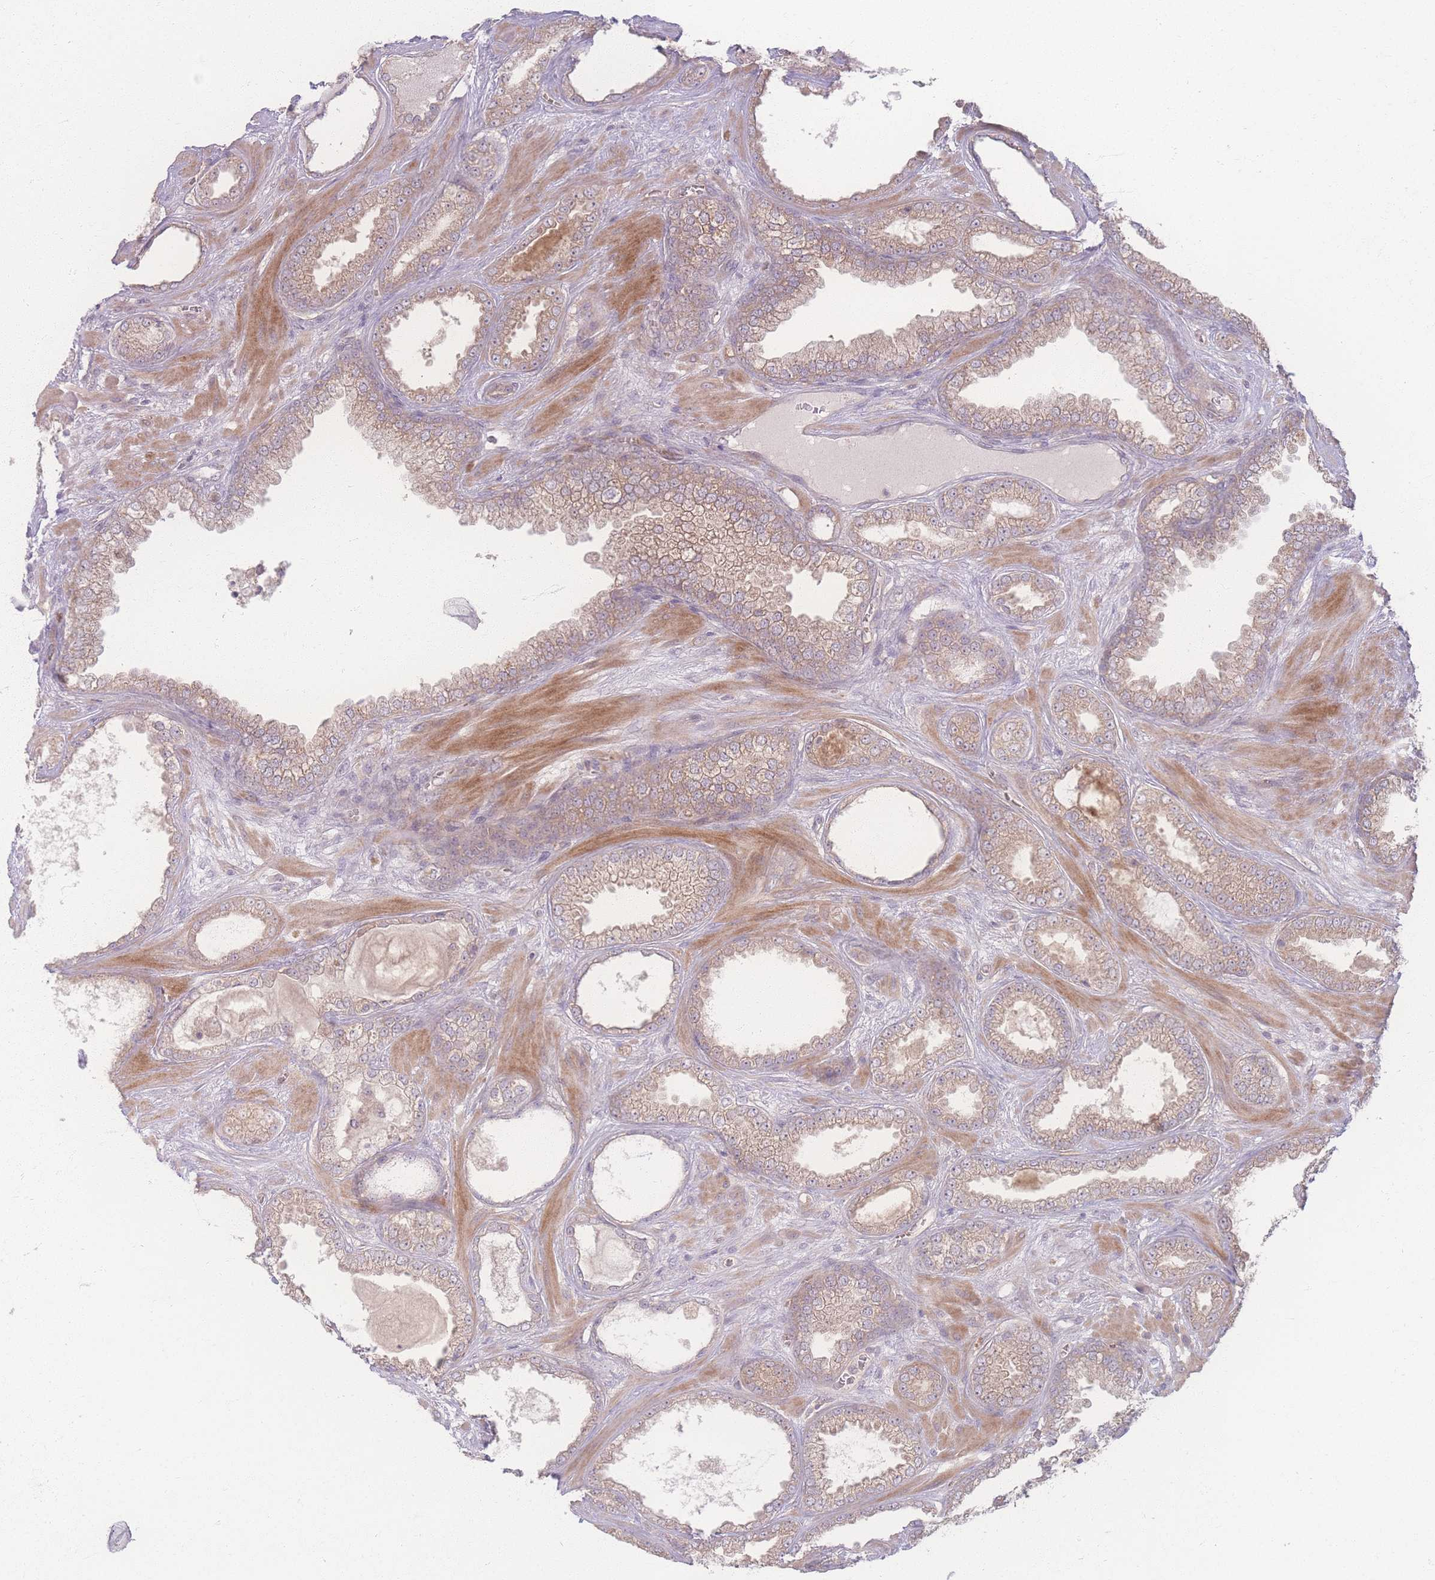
{"staining": {"intensity": "weak", "quantity": ">75%", "location": "cytoplasmic/membranous"}, "tissue": "prostate cancer", "cell_type": "Tumor cells", "image_type": "cancer", "snomed": [{"axis": "morphology", "description": "Adenocarcinoma, Low grade"}, {"axis": "topography", "description": "Prostate"}], "caption": "Prostate cancer (adenocarcinoma (low-grade)) tissue displays weak cytoplasmic/membranous positivity in approximately >75% of tumor cells", "gene": "INSR", "patient": {"sex": "male", "age": 57}}